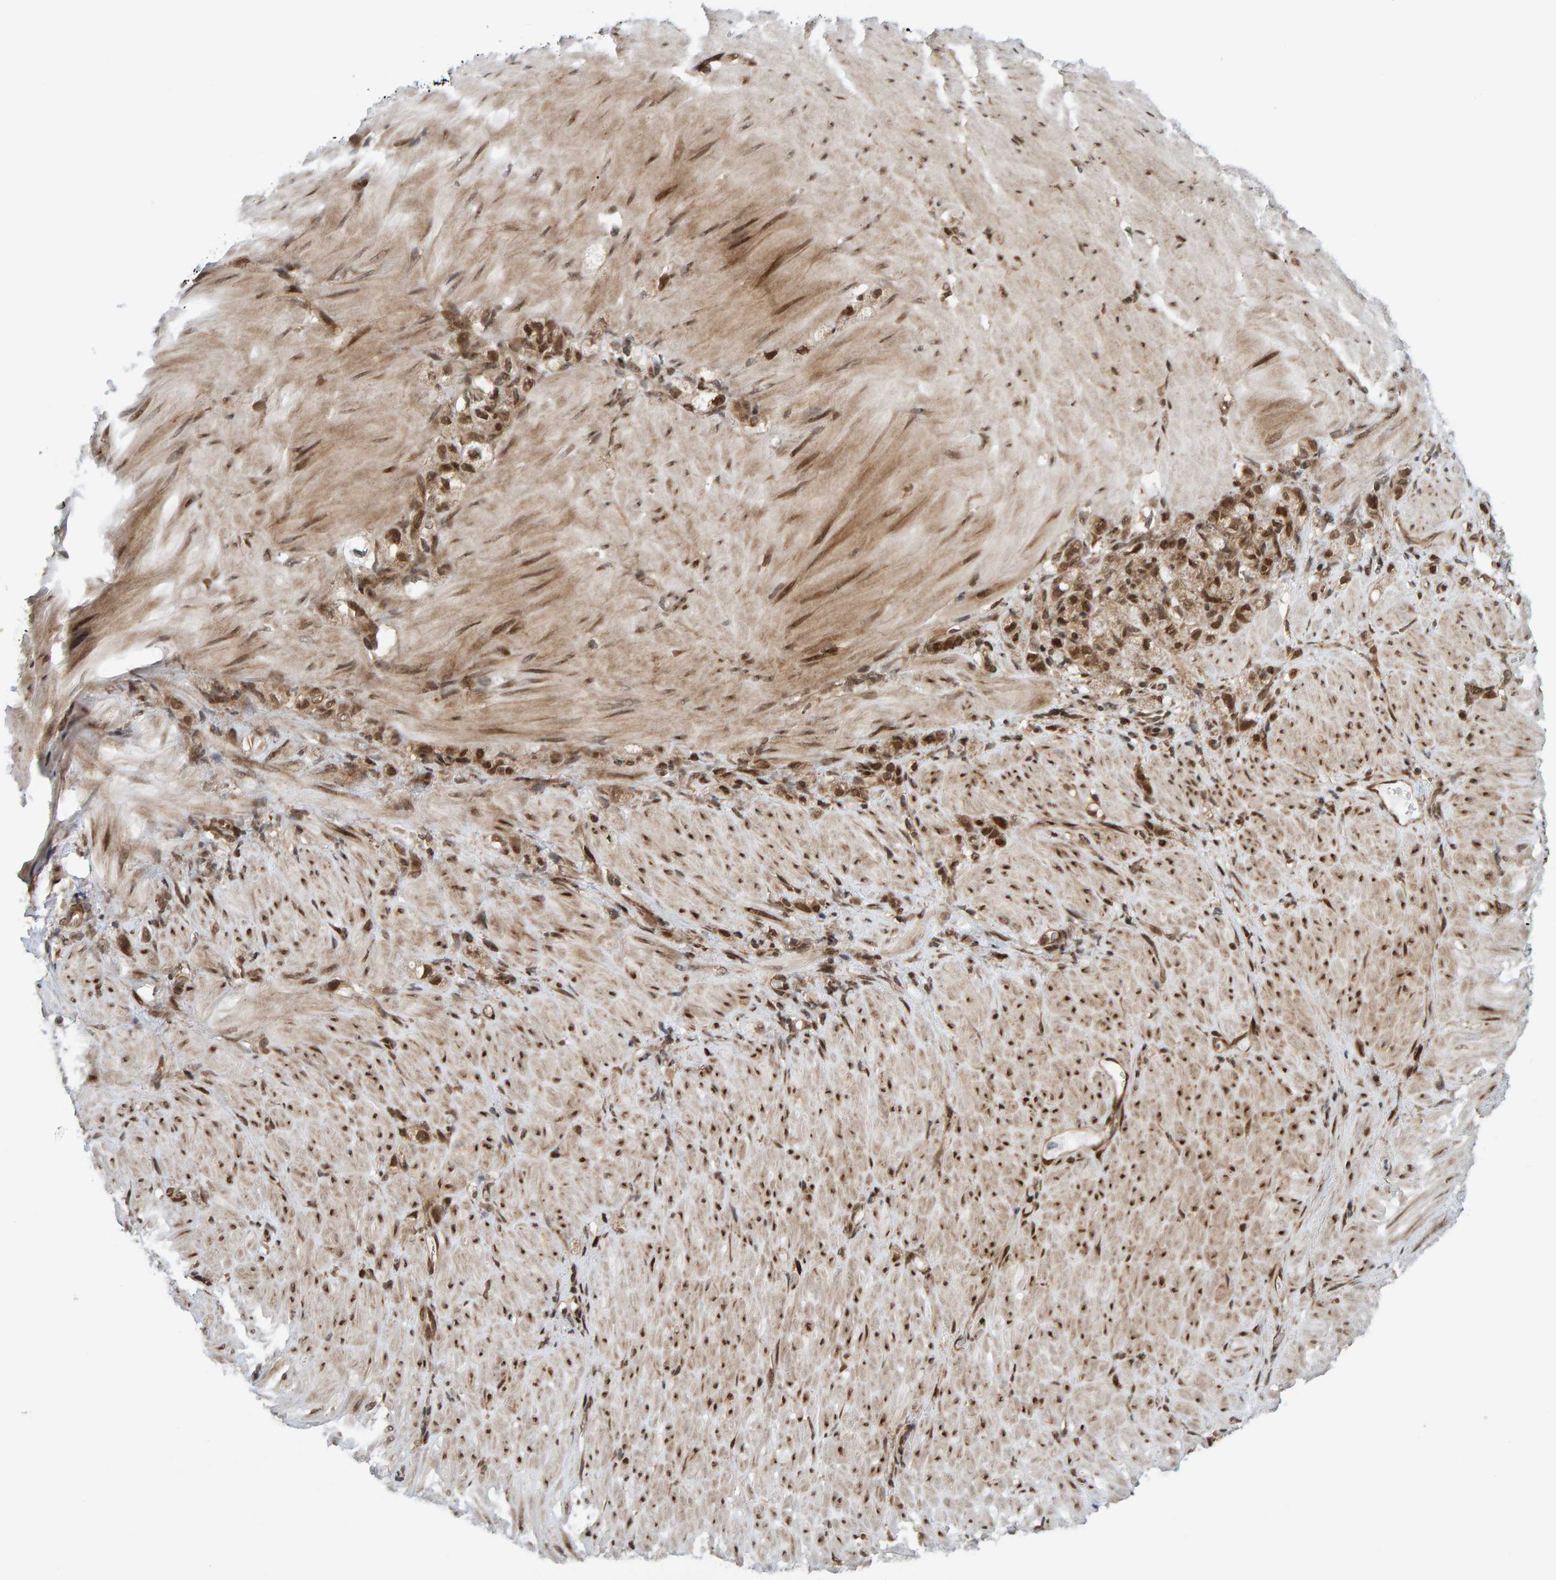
{"staining": {"intensity": "moderate", "quantity": ">75%", "location": "cytoplasmic/membranous,nuclear"}, "tissue": "stomach cancer", "cell_type": "Tumor cells", "image_type": "cancer", "snomed": [{"axis": "morphology", "description": "Normal tissue, NOS"}, {"axis": "morphology", "description": "Adenocarcinoma, NOS"}, {"axis": "topography", "description": "Stomach"}], "caption": "Immunohistochemical staining of stomach cancer (adenocarcinoma) displays moderate cytoplasmic/membranous and nuclear protein expression in about >75% of tumor cells.", "gene": "ZNF366", "patient": {"sex": "male", "age": 82}}